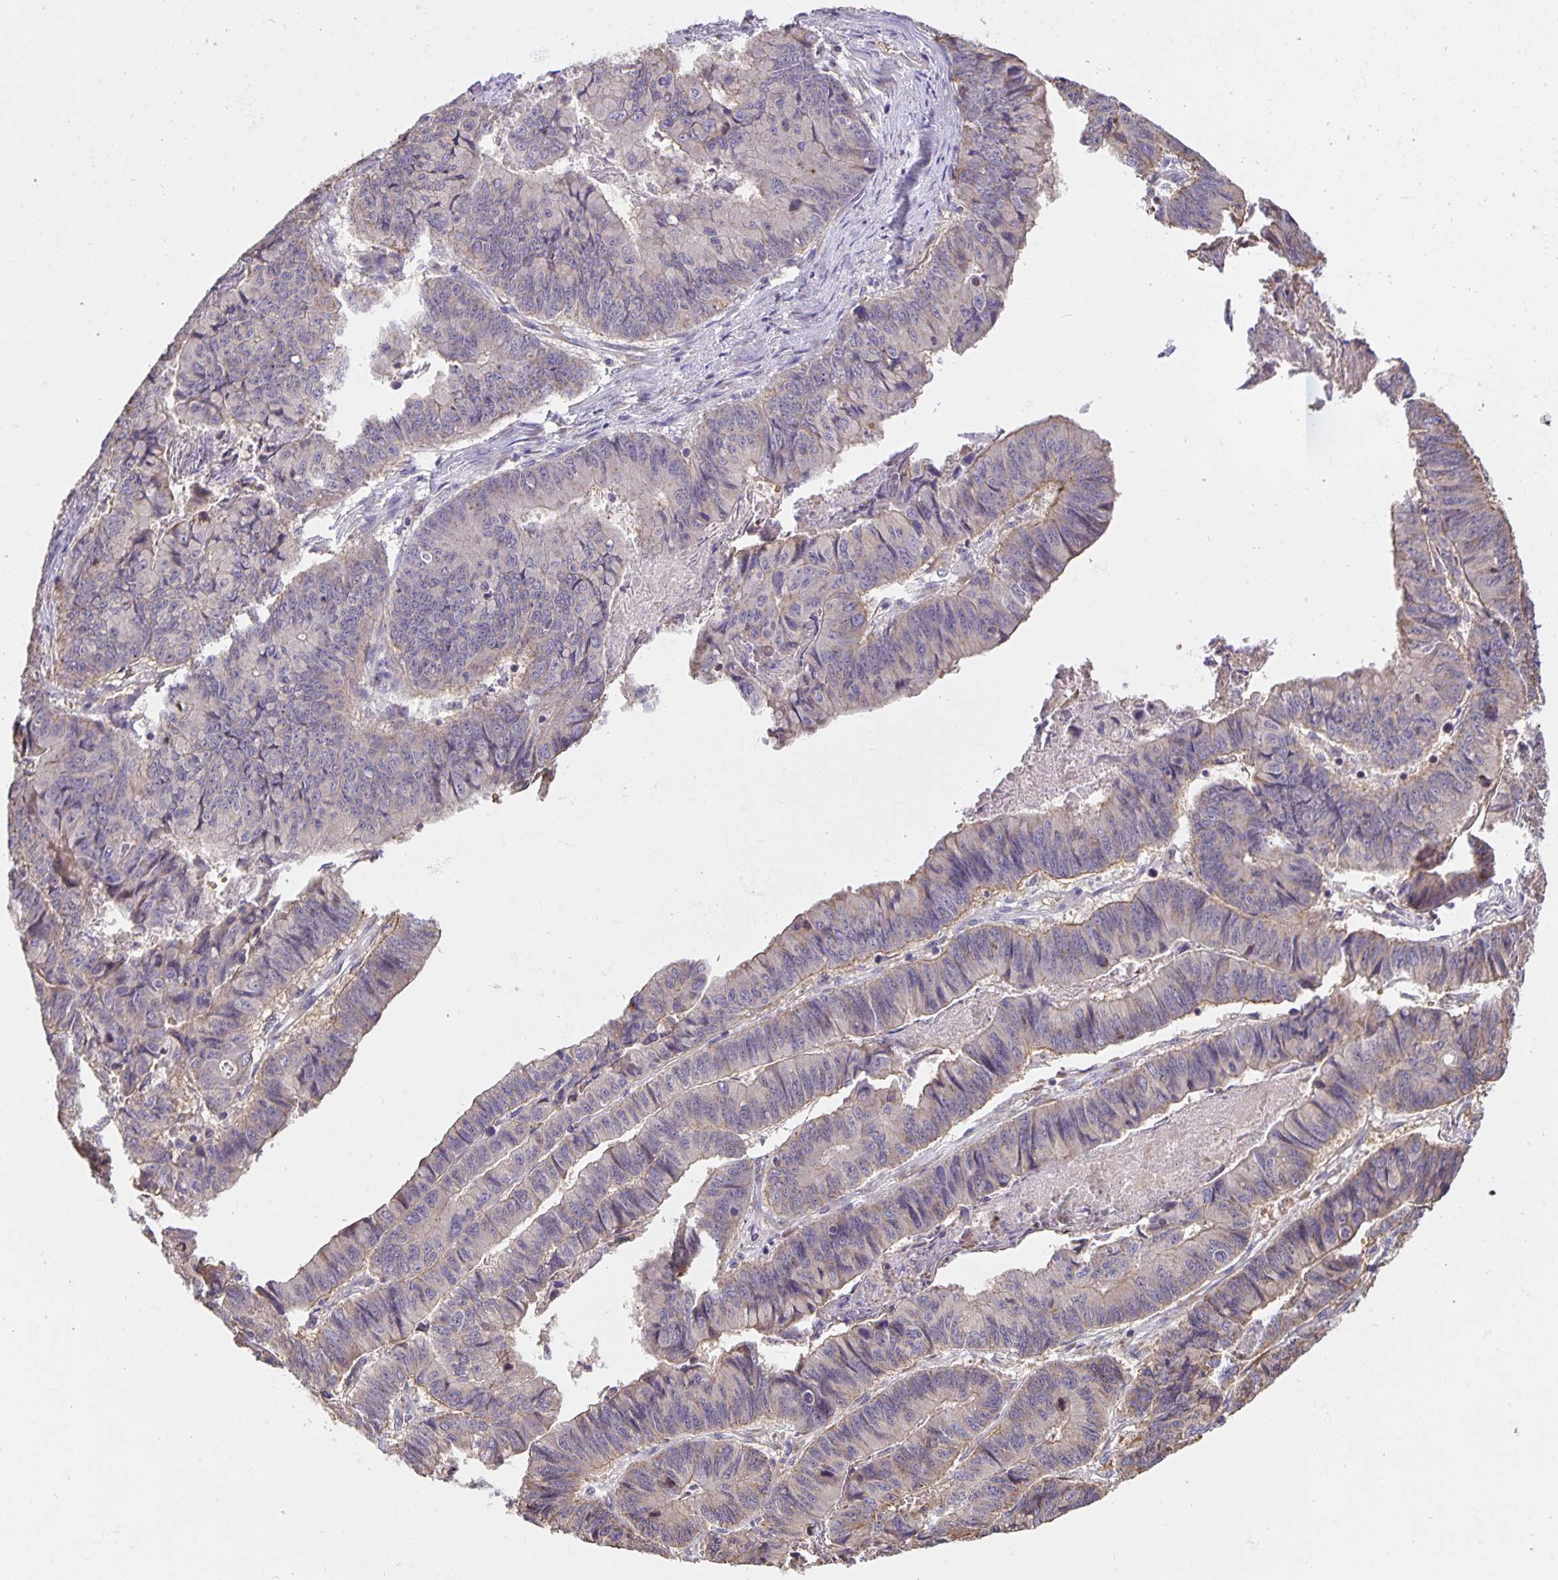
{"staining": {"intensity": "moderate", "quantity": "<25%", "location": "cytoplasmic/membranous"}, "tissue": "stomach cancer", "cell_type": "Tumor cells", "image_type": "cancer", "snomed": [{"axis": "morphology", "description": "Adenocarcinoma, NOS"}, {"axis": "topography", "description": "Stomach, lower"}], "caption": "Stomach cancer (adenocarcinoma) tissue reveals moderate cytoplasmic/membranous staining in about <25% of tumor cells, visualized by immunohistochemistry.", "gene": "TMEM71", "patient": {"sex": "male", "age": 77}}